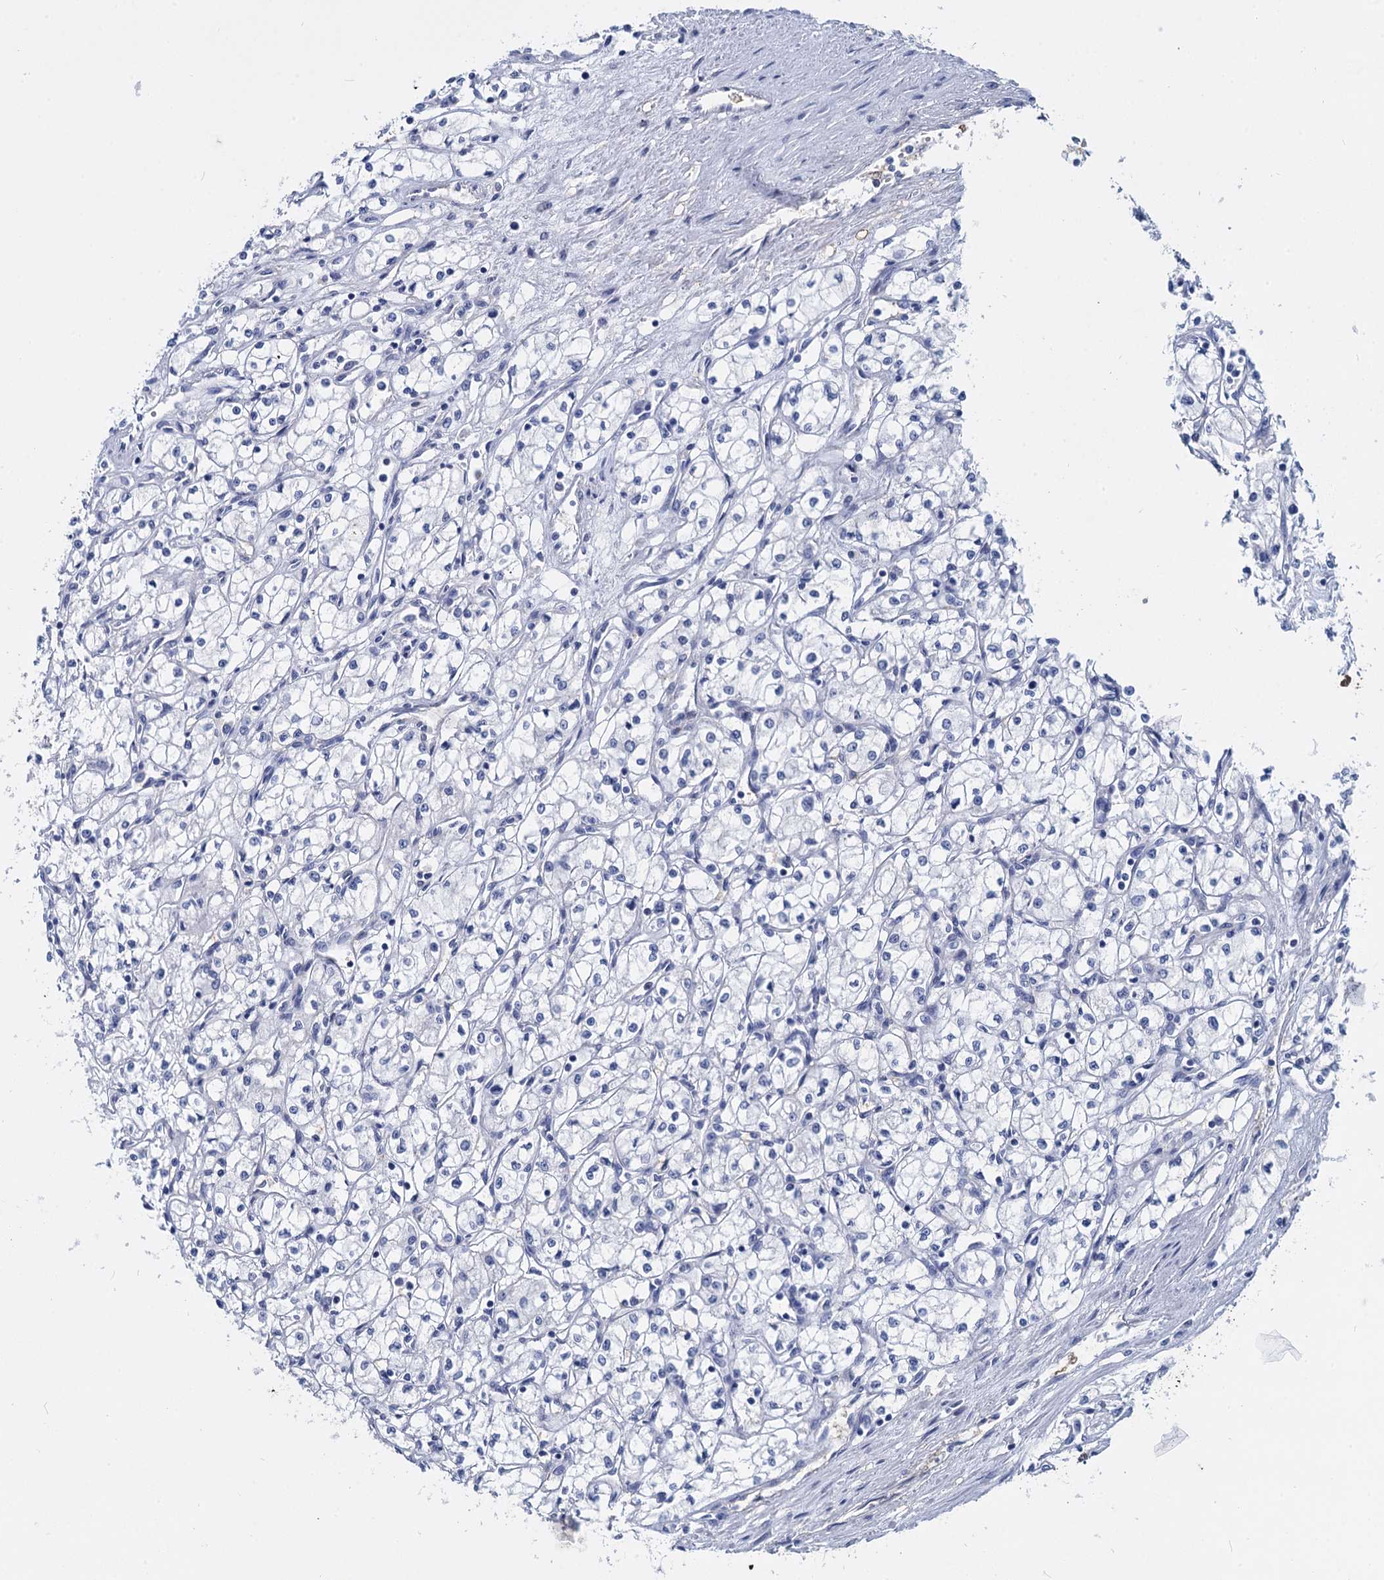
{"staining": {"intensity": "negative", "quantity": "none", "location": "none"}, "tissue": "renal cancer", "cell_type": "Tumor cells", "image_type": "cancer", "snomed": [{"axis": "morphology", "description": "Adenocarcinoma, NOS"}, {"axis": "topography", "description": "Kidney"}], "caption": "There is no significant positivity in tumor cells of renal cancer (adenocarcinoma).", "gene": "GSTM3", "patient": {"sex": "male", "age": 59}}